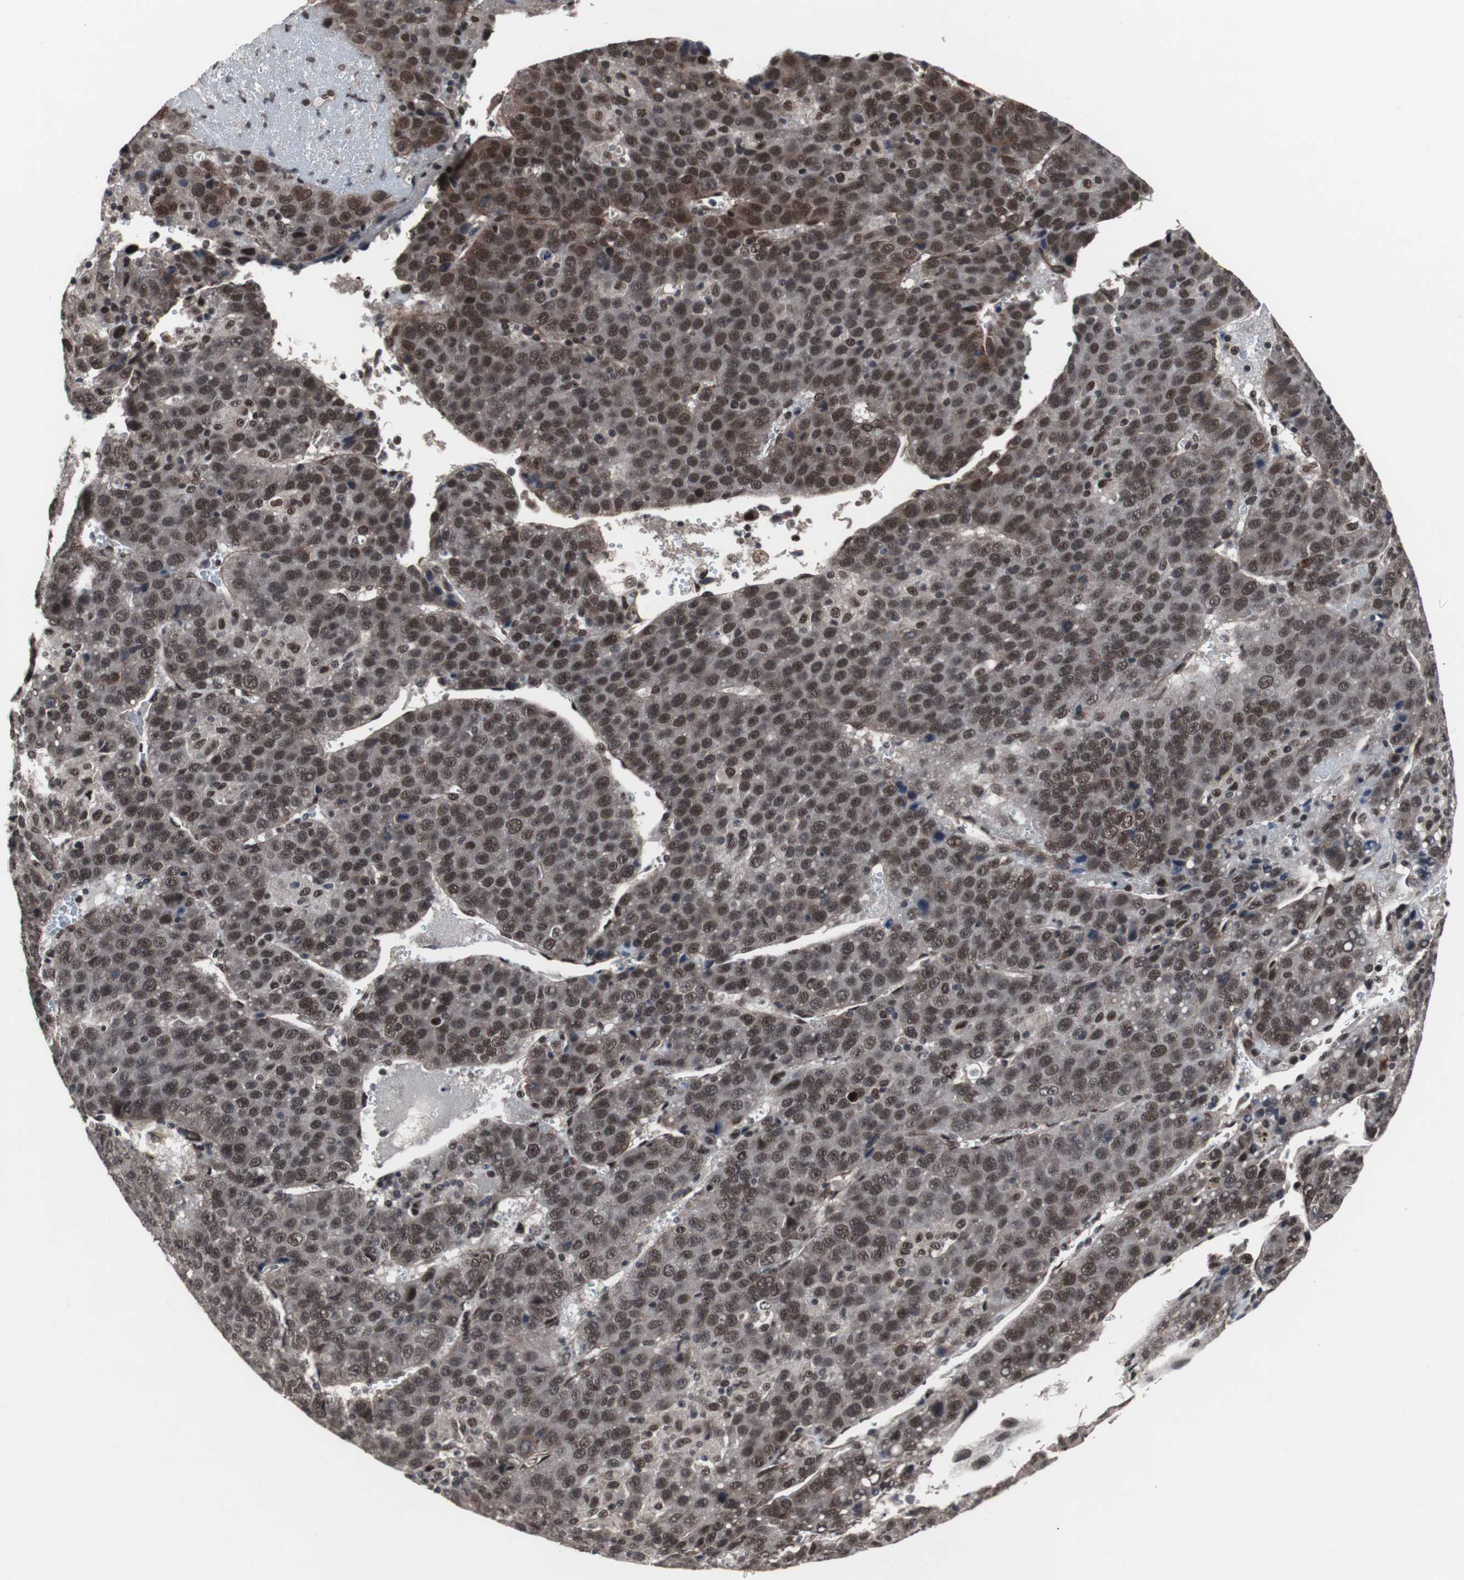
{"staining": {"intensity": "moderate", "quantity": ">75%", "location": "cytoplasmic/membranous,nuclear"}, "tissue": "liver cancer", "cell_type": "Tumor cells", "image_type": "cancer", "snomed": [{"axis": "morphology", "description": "Carcinoma, Hepatocellular, NOS"}, {"axis": "topography", "description": "Liver"}], "caption": "Hepatocellular carcinoma (liver) stained for a protein (brown) reveals moderate cytoplasmic/membranous and nuclear positive staining in approximately >75% of tumor cells.", "gene": "GTF2F2", "patient": {"sex": "female", "age": 53}}